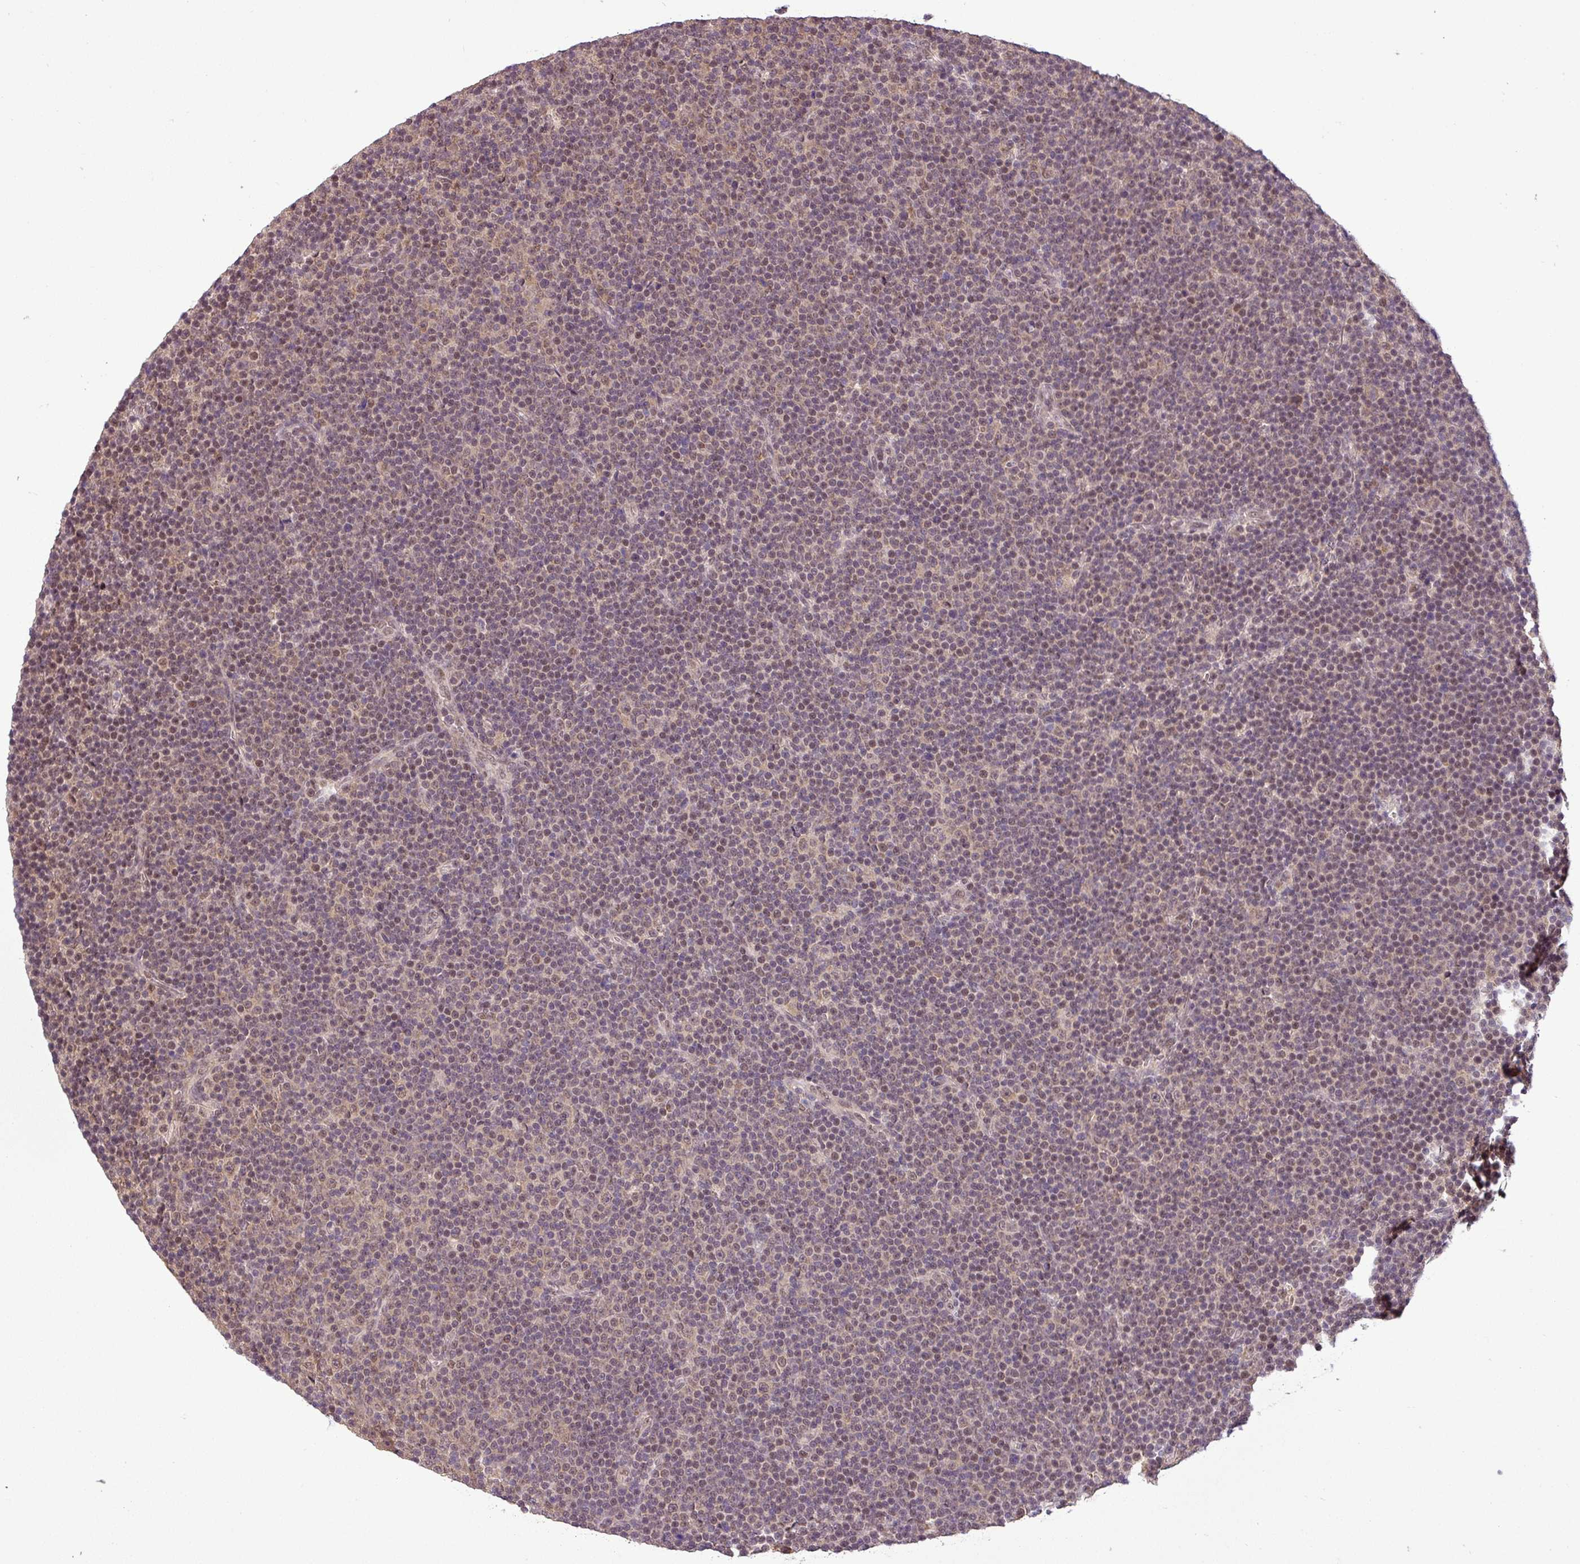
{"staining": {"intensity": "weak", "quantity": "25%-75%", "location": "nuclear"}, "tissue": "lymphoma", "cell_type": "Tumor cells", "image_type": "cancer", "snomed": [{"axis": "morphology", "description": "Malignant lymphoma, non-Hodgkin's type, Low grade"}, {"axis": "topography", "description": "Lymph node"}], "caption": "Immunohistochemical staining of malignant lymphoma, non-Hodgkin's type (low-grade) shows low levels of weak nuclear protein staining in about 25%-75% of tumor cells.", "gene": "MFHAS1", "patient": {"sex": "female", "age": 67}}